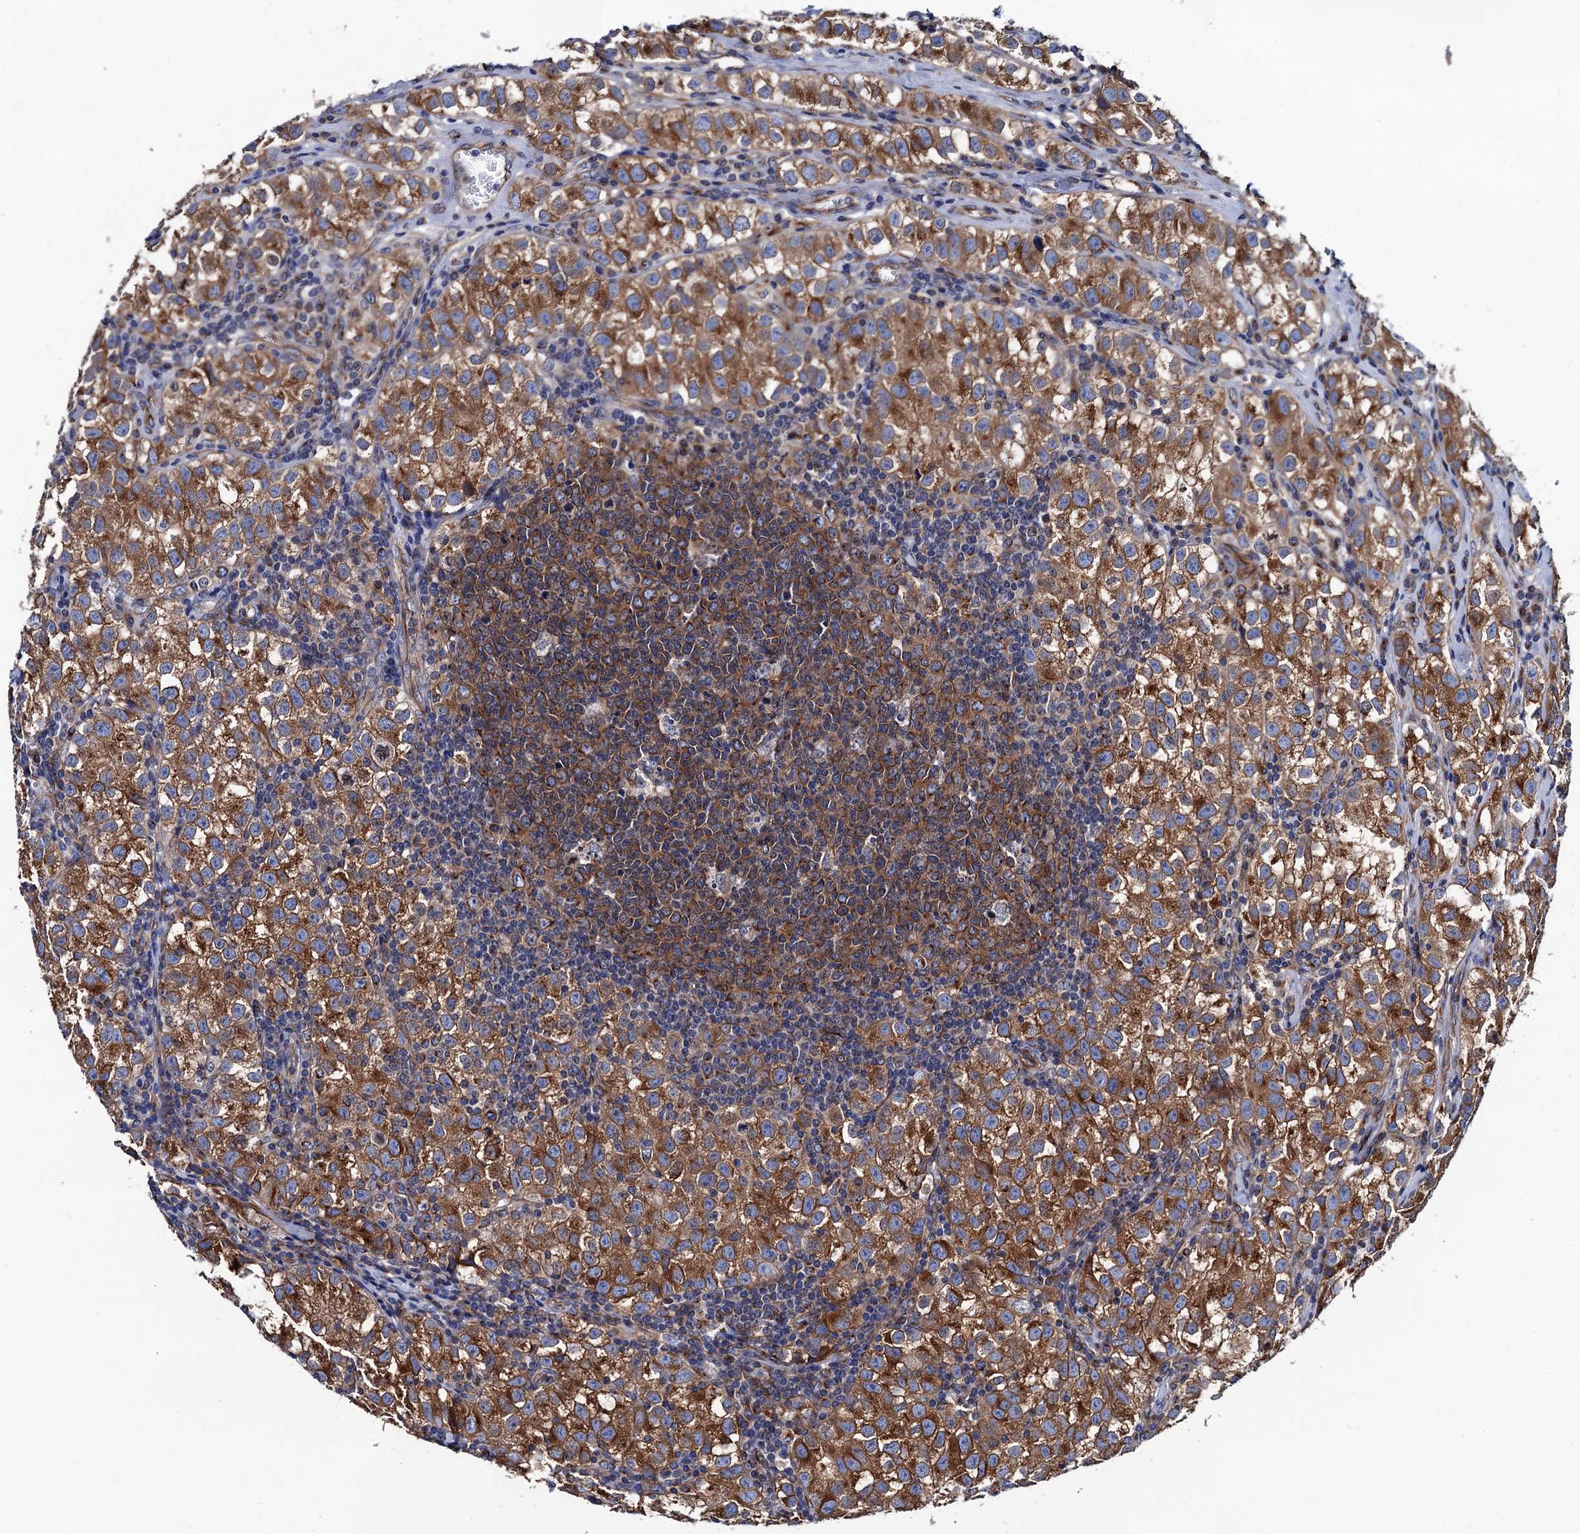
{"staining": {"intensity": "strong", "quantity": "25%-75%", "location": "cytoplasmic/membranous"}, "tissue": "testis cancer", "cell_type": "Tumor cells", "image_type": "cancer", "snomed": [{"axis": "morphology", "description": "Seminoma, NOS"}, {"axis": "morphology", "description": "Carcinoma, Embryonal, NOS"}, {"axis": "topography", "description": "Testis"}], "caption": "Testis cancer (embryonal carcinoma) stained with IHC shows strong cytoplasmic/membranous staining in about 25%-75% of tumor cells.", "gene": "ZDHHC18", "patient": {"sex": "male", "age": 43}}